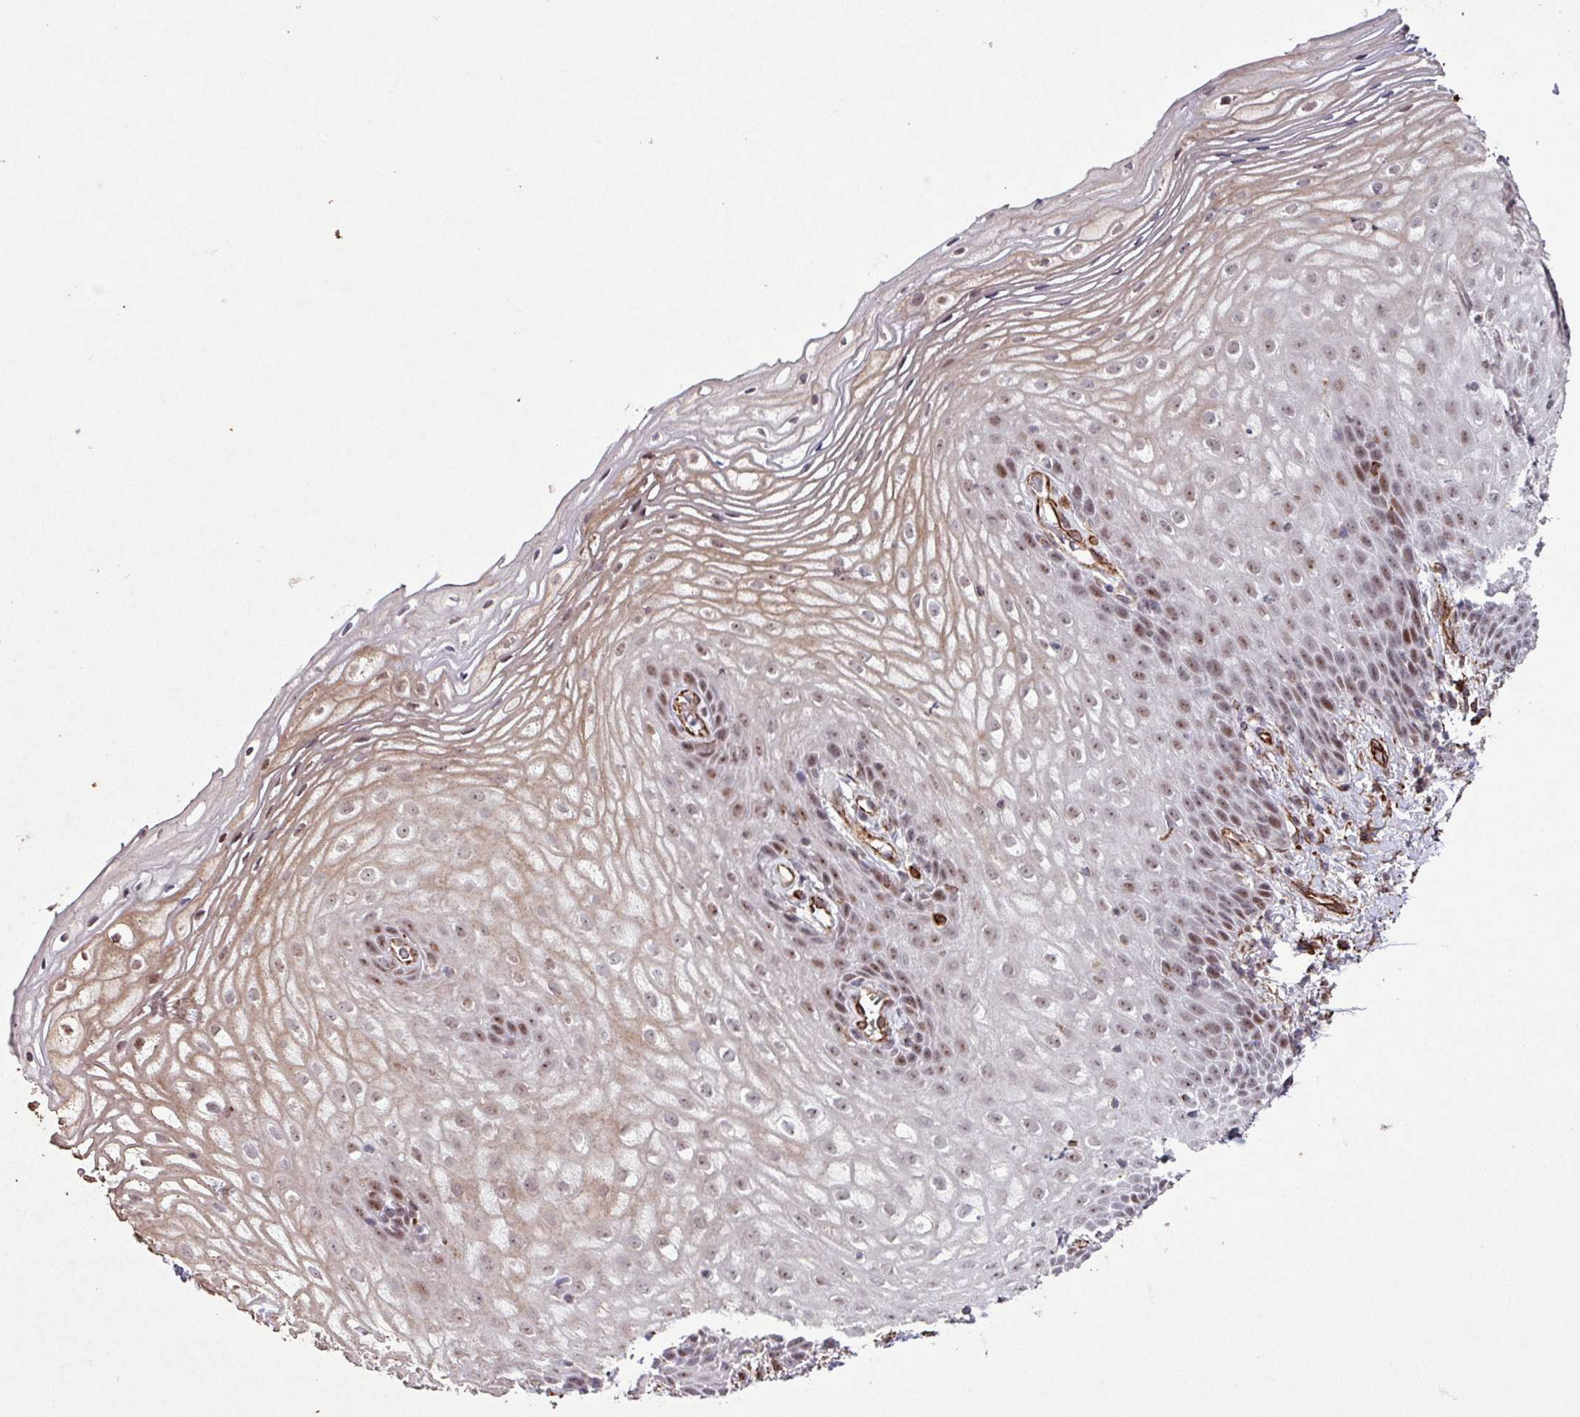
{"staining": {"intensity": "moderate", "quantity": "25%-75%", "location": "nuclear"}, "tissue": "vagina", "cell_type": "Squamous epithelial cells", "image_type": "normal", "snomed": [{"axis": "morphology", "description": "Normal tissue, NOS"}, {"axis": "topography", "description": "Vagina"}], "caption": "A brown stain highlights moderate nuclear expression of a protein in squamous epithelial cells of unremarkable human vagina.", "gene": "CHD3", "patient": {"sex": "female", "age": 60}}